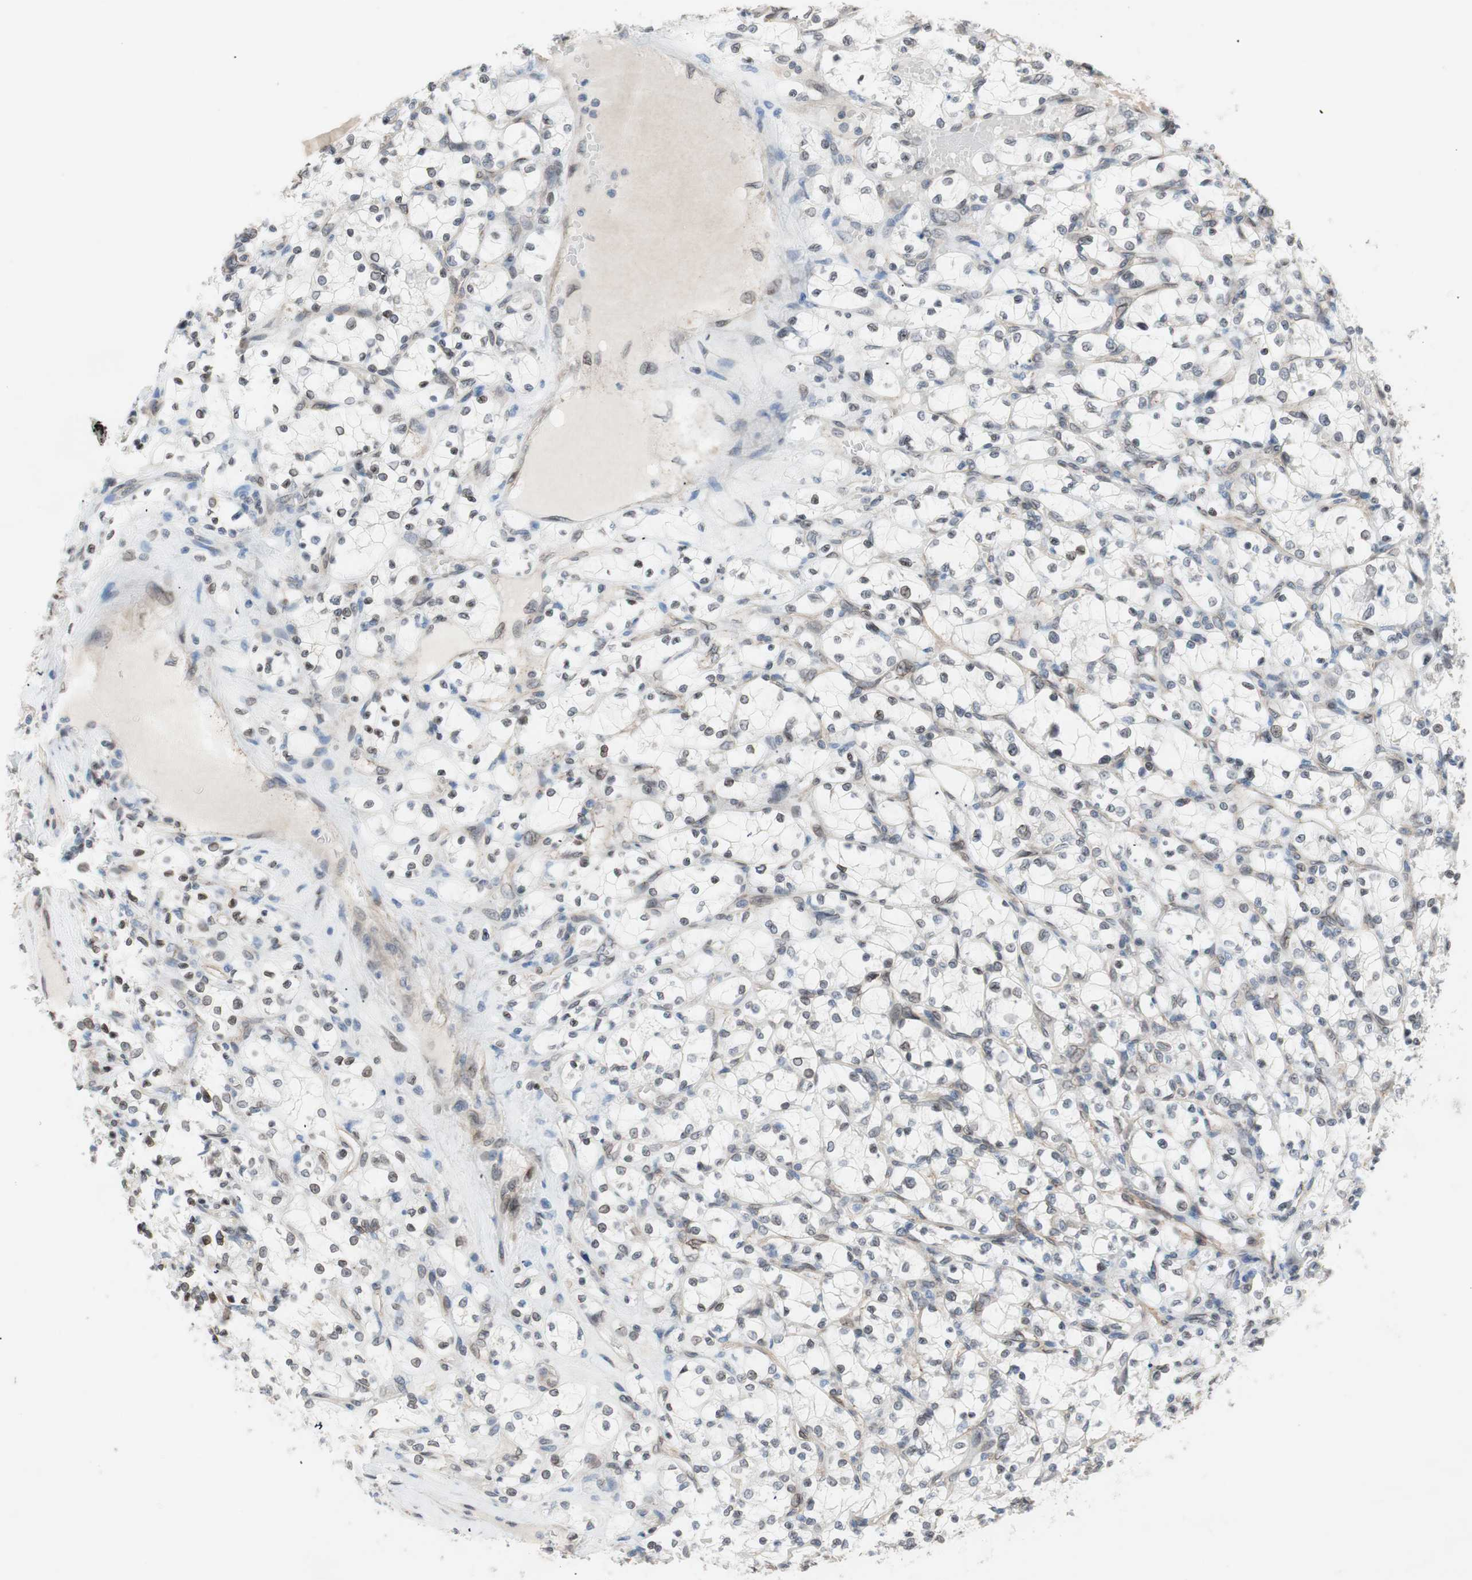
{"staining": {"intensity": "weak", "quantity": "25%-75%", "location": "cytoplasmic/membranous,nuclear"}, "tissue": "renal cancer", "cell_type": "Tumor cells", "image_type": "cancer", "snomed": [{"axis": "morphology", "description": "Adenocarcinoma, NOS"}, {"axis": "topography", "description": "Kidney"}], "caption": "Renal cancer stained with a brown dye demonstrates weak cytoplasmic/membranous and nuclear positive positivity in about 25%-75% of tumor cells.", "gene": "ARNT2", "patient": {"sex": "female", "age": 69}}